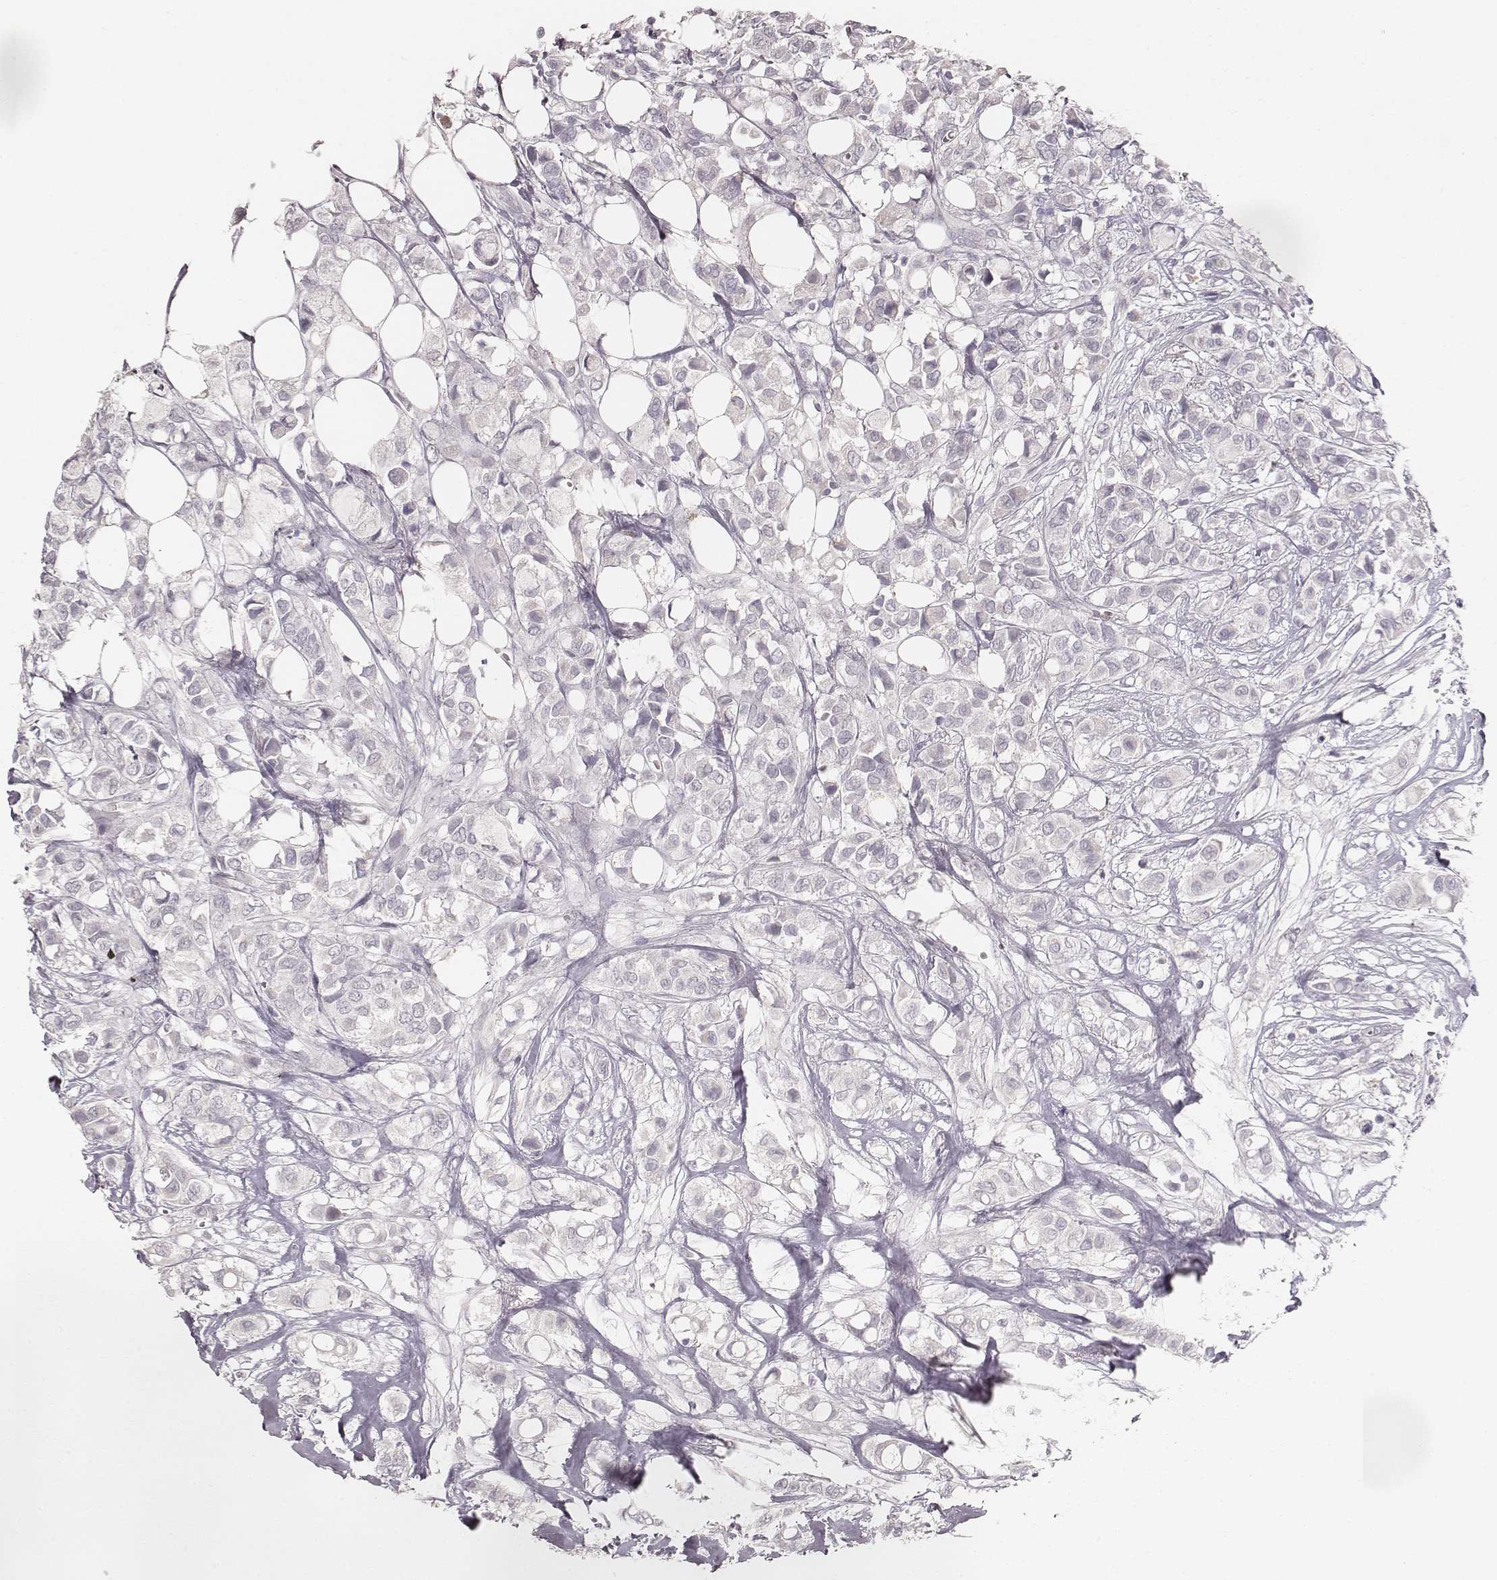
{"staining": {"intensity": "negative", "quantity": "none", "location": "none"}, "tissue": "breast cancer", "cell_type": "Tumor cells", "image_type": "cancer", "snomed": [{"axis": "morphology", "description": "Duct carcinoma"}, {"axis": "topography", "description": "Breast"}], "caption": "Breast cancer was stained to show a protein in brown. There is no significant positivity in tumor cells.", "gene": "LY6K", "patient": {"sex": "female", "age": 85}}